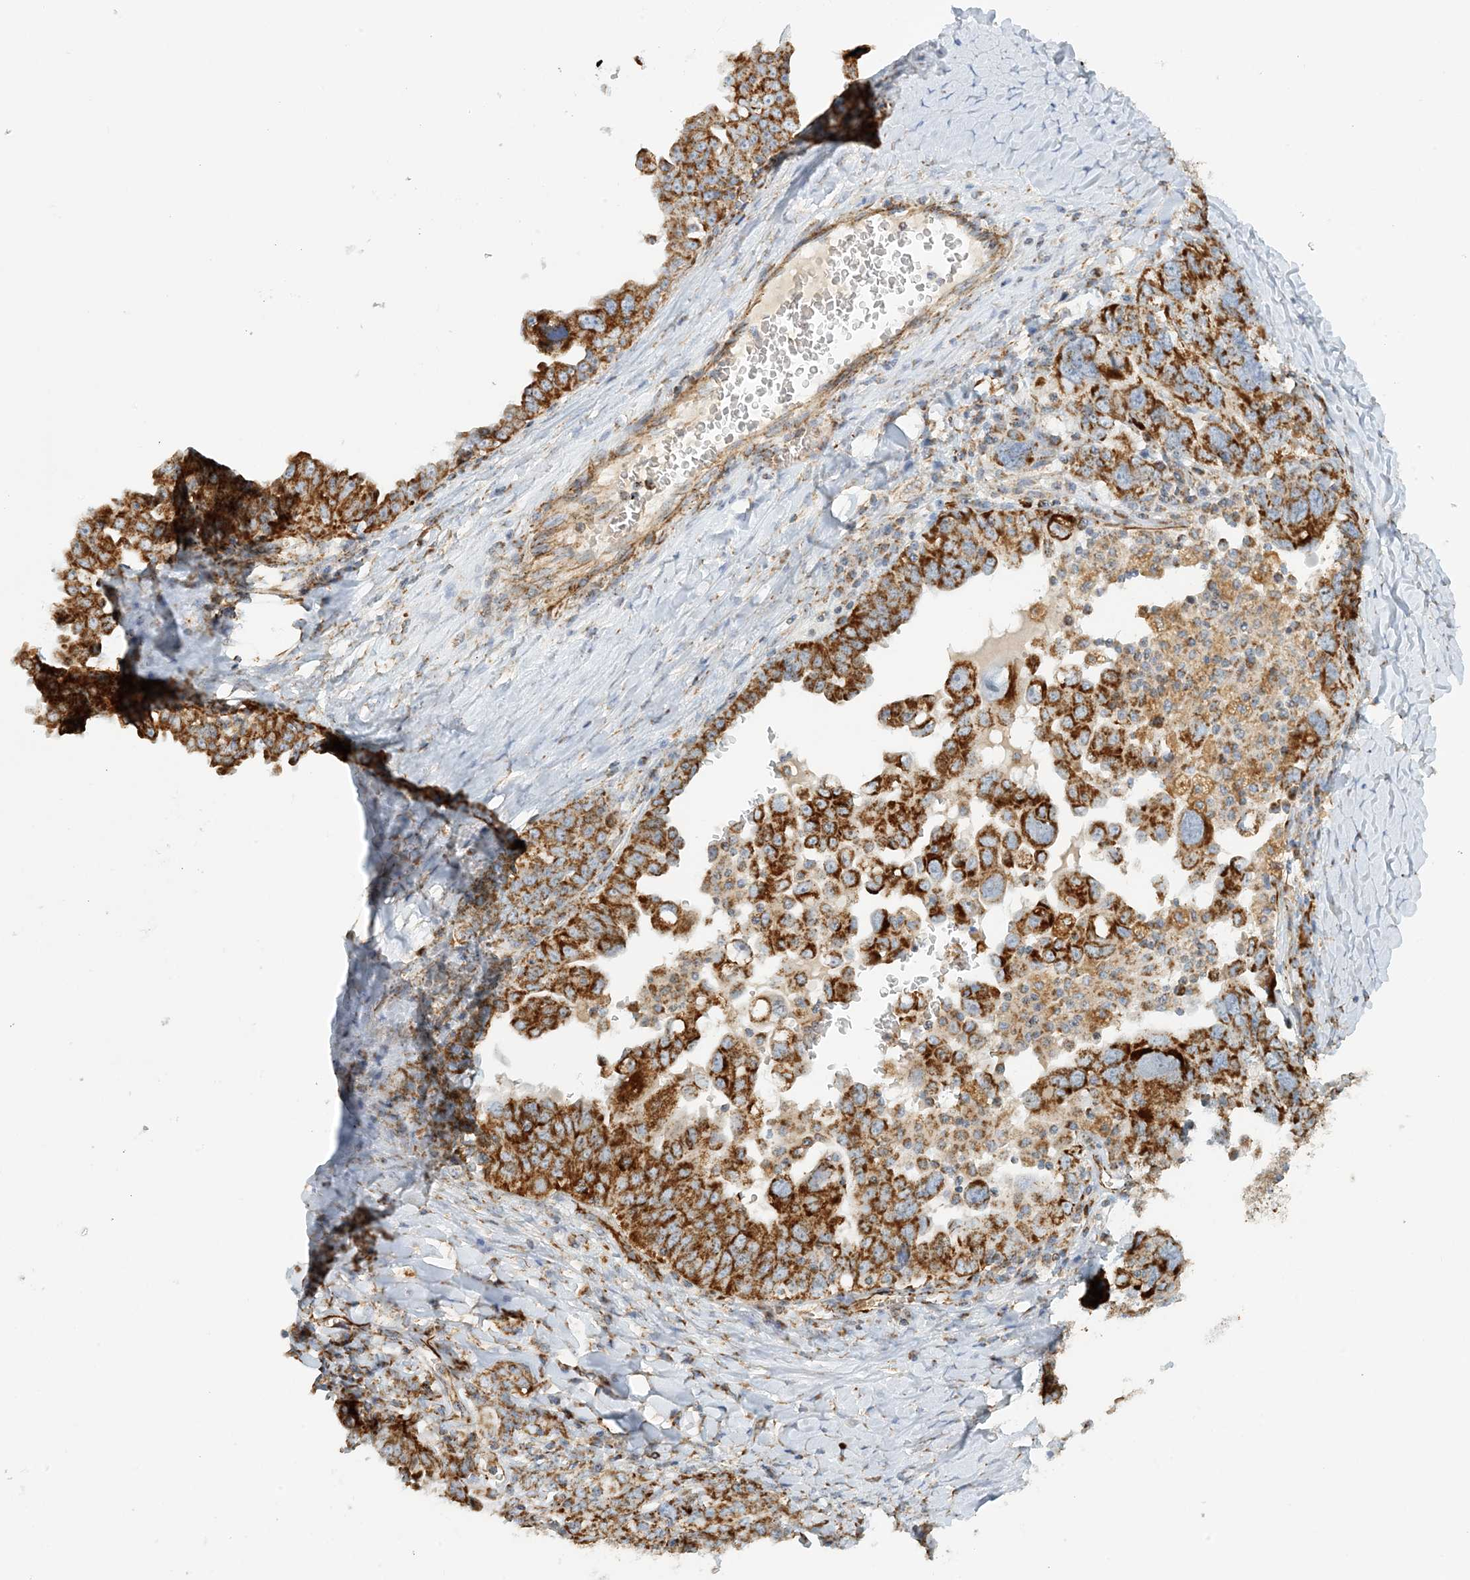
{"staining": {"intensity": "strong", "quantity": ">75%", "location": "cytoplasmic/membranous"}, "tissue": "ovarian cancer", "cell_type": "Tumor cells", "image_type": "cancer", "snomed": [{"axis": "morphology", "description": "Carcinoma, endometroid"}, {"axis": "topography", "description": "Ovary"}], "caption": "This is an image of immunohistochemistry staining of ovarian cancer (endometroid carcinoma), which shows strong staining in the cytoplasmic/membranous of tumor cells.", "gene": "COA3", "patient": {"sex": "female", "age": 62}}